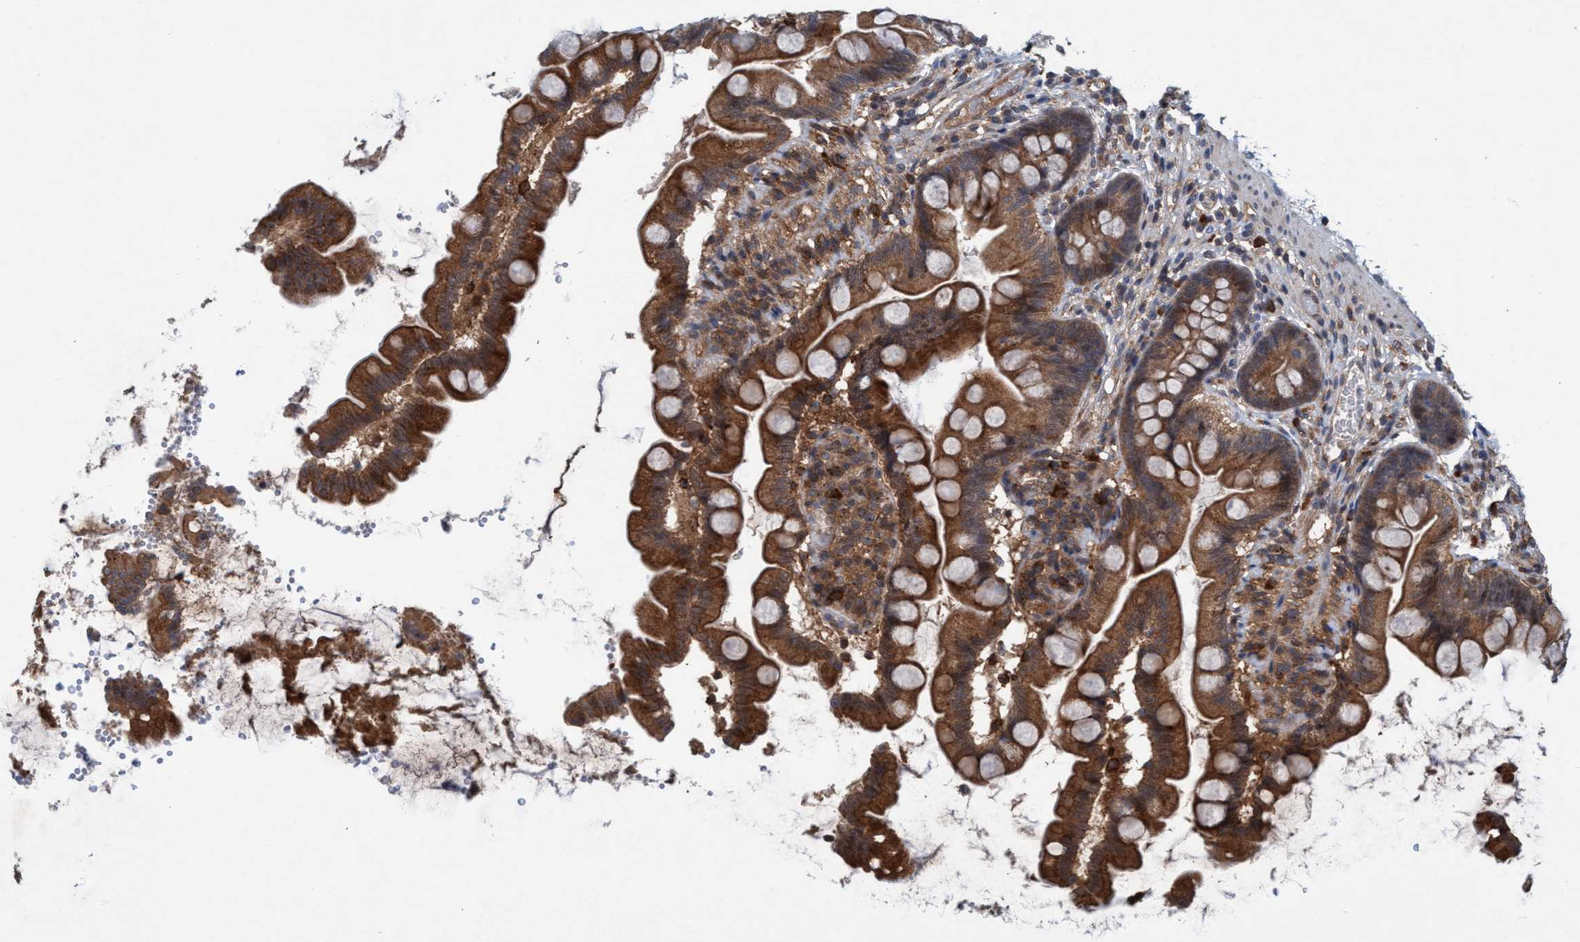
{"staining": {"intensity": "strong", "quantity": ">75%", "location": "cytoplasmic/membranous"}, "tissue": "small intestine", "cell_type": "Glandular cells", "image_type": "normal", "snomed": [{"axis": "morphology", "description": "Normal tissue, NOS"}, {"axis": "topography", "description": "Small intestine"}], "caption": "Small intestine stained with immunohistochemistry displays strong cytoplasmic/membranous positivity in approximately >75% of glandular cells.", "gene": "TRIM65", "patient": {"sex": "female", "age": 56}}